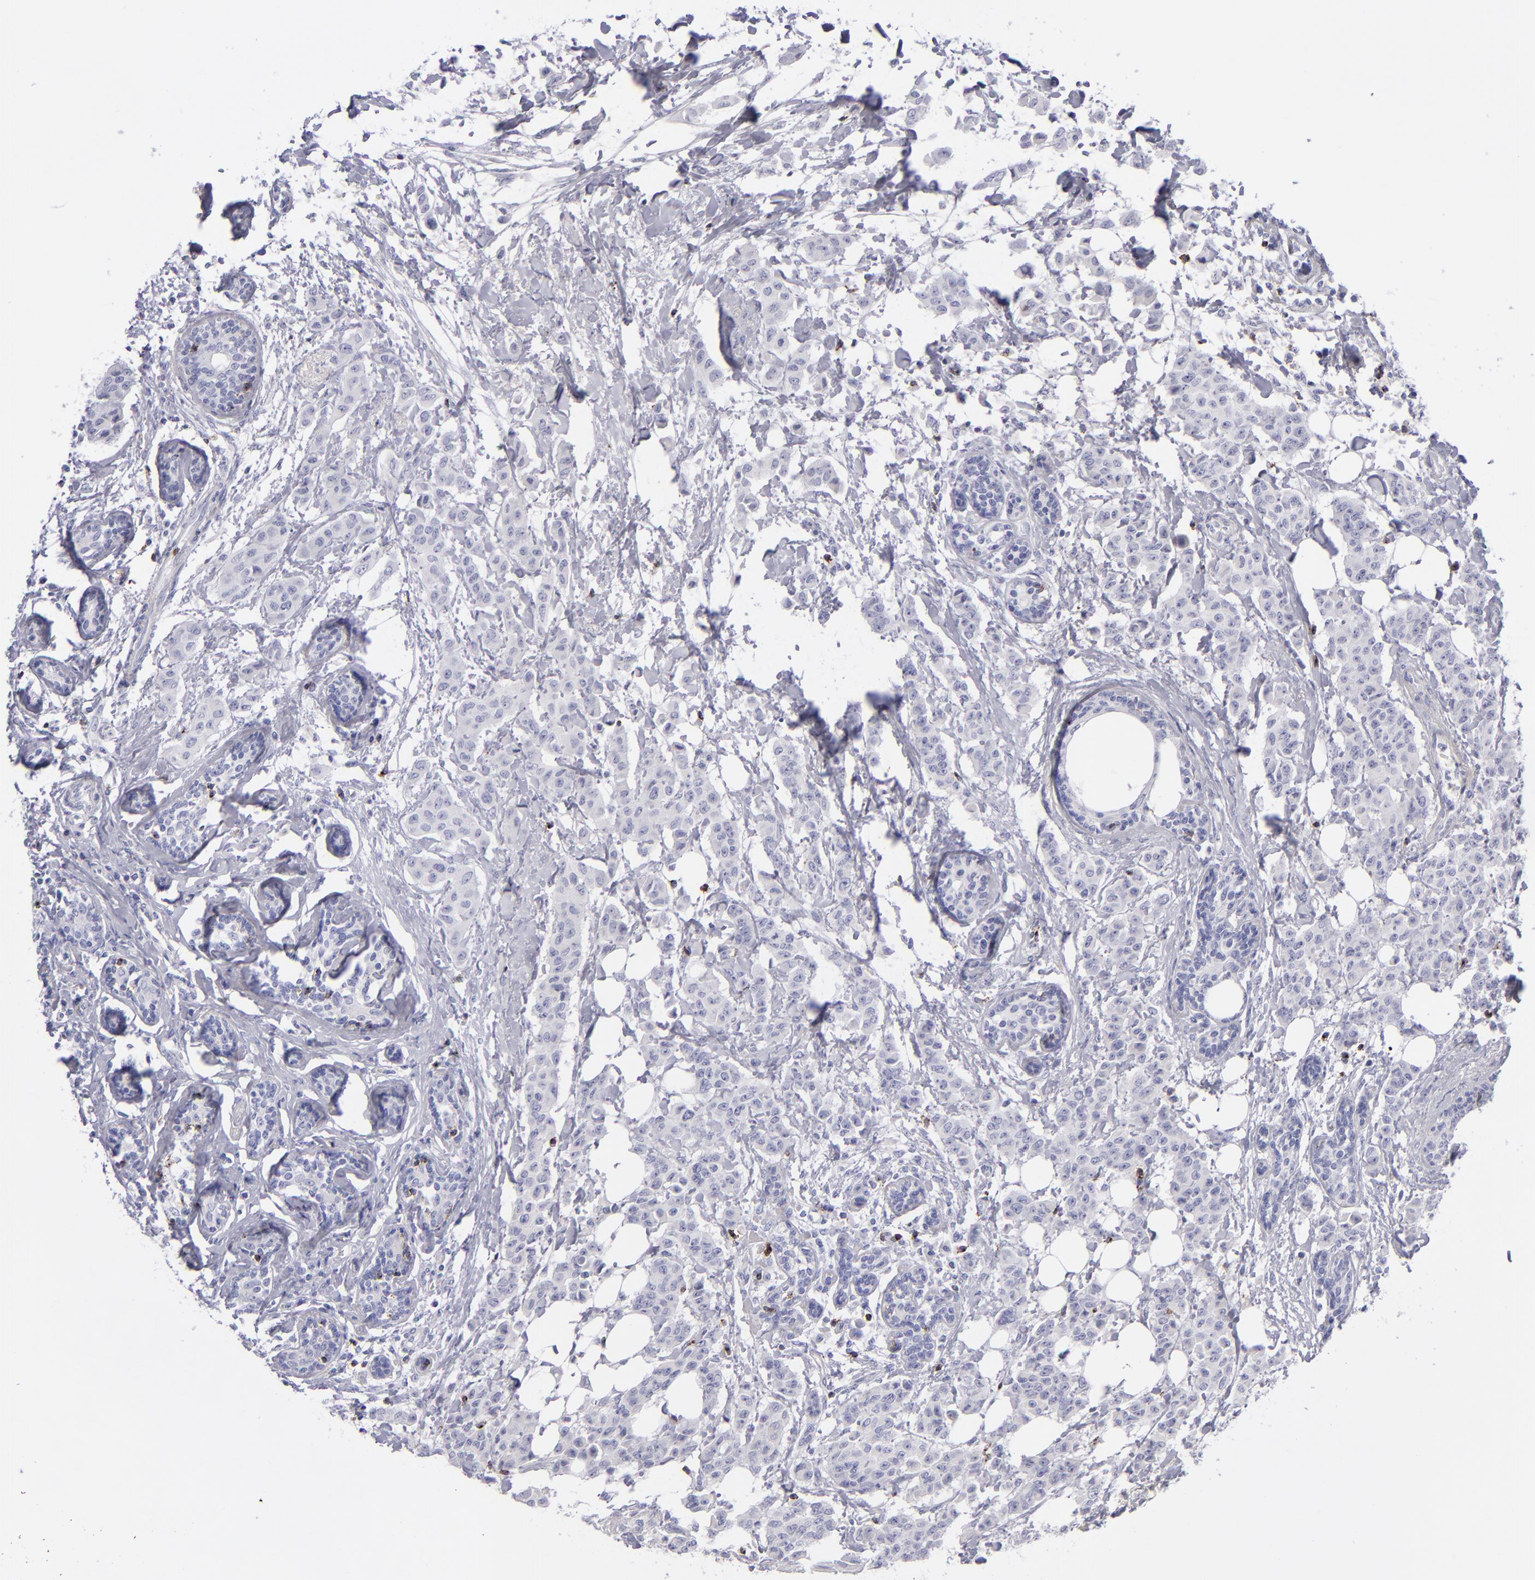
{"staining": {"intensity": "negative", "quantity": "none", "location": "none"}, "tissue": "breast cancer", "cell_type": "Tumor cells", "image_type": "cancer", "snomed": [{"axis": "morphology", "description": "Duct carcinoma"}, {"axis": "topography", "description": "Breast"}], "caption": "A high-resolution micrograph shows immunohistochemistry staining of breast cancer, which demonstrates no significant staining in tumor cells. (DAB immunohistochemistry with hematoxylin counter stain).", "gene": "CD2", "patient": {"sex": "female", "age": 40}}